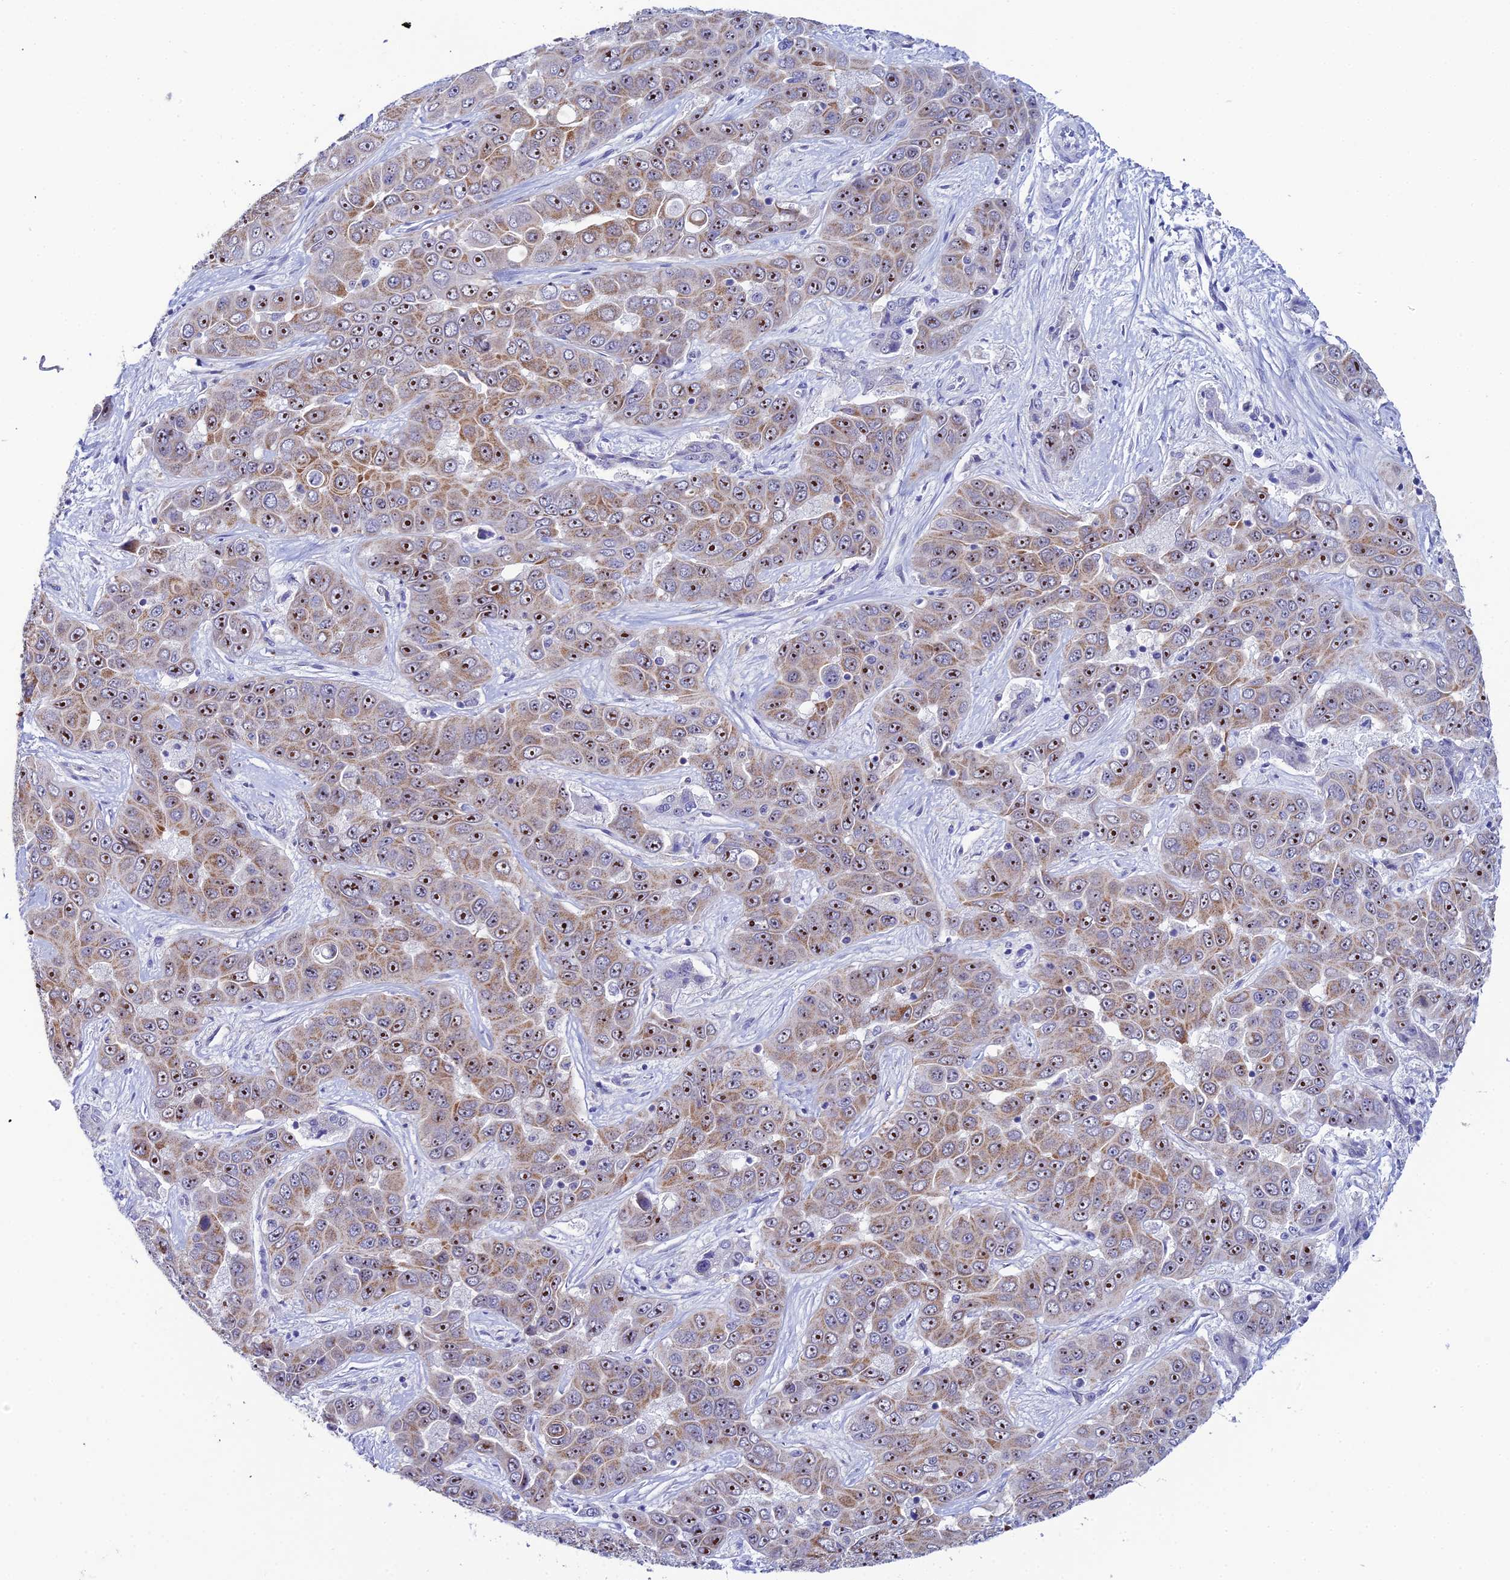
{"staining": {"intensity": "moderate", "quantity": ">75%", "location": "cytoplasmic/membranous,nuclear"}, "tissue": "liver cancer", "cell_type": "Tumor cells", "image_type": "cancer", "snomed": [{"axis": "morphology", "description": "Cholangiocarcinoma"}, {"axis": "topography", "description": "Liver"}], "caption": "Liver cancer (cholangiocarcinoma) stained with DAB IHC reveals medium levels of moderate cytoplasmic/membranous and nuclear positivity in approximately >75% of tumor cells.", "gene": "PLPP4", "patient": {"sex": "female", "age": 52}}